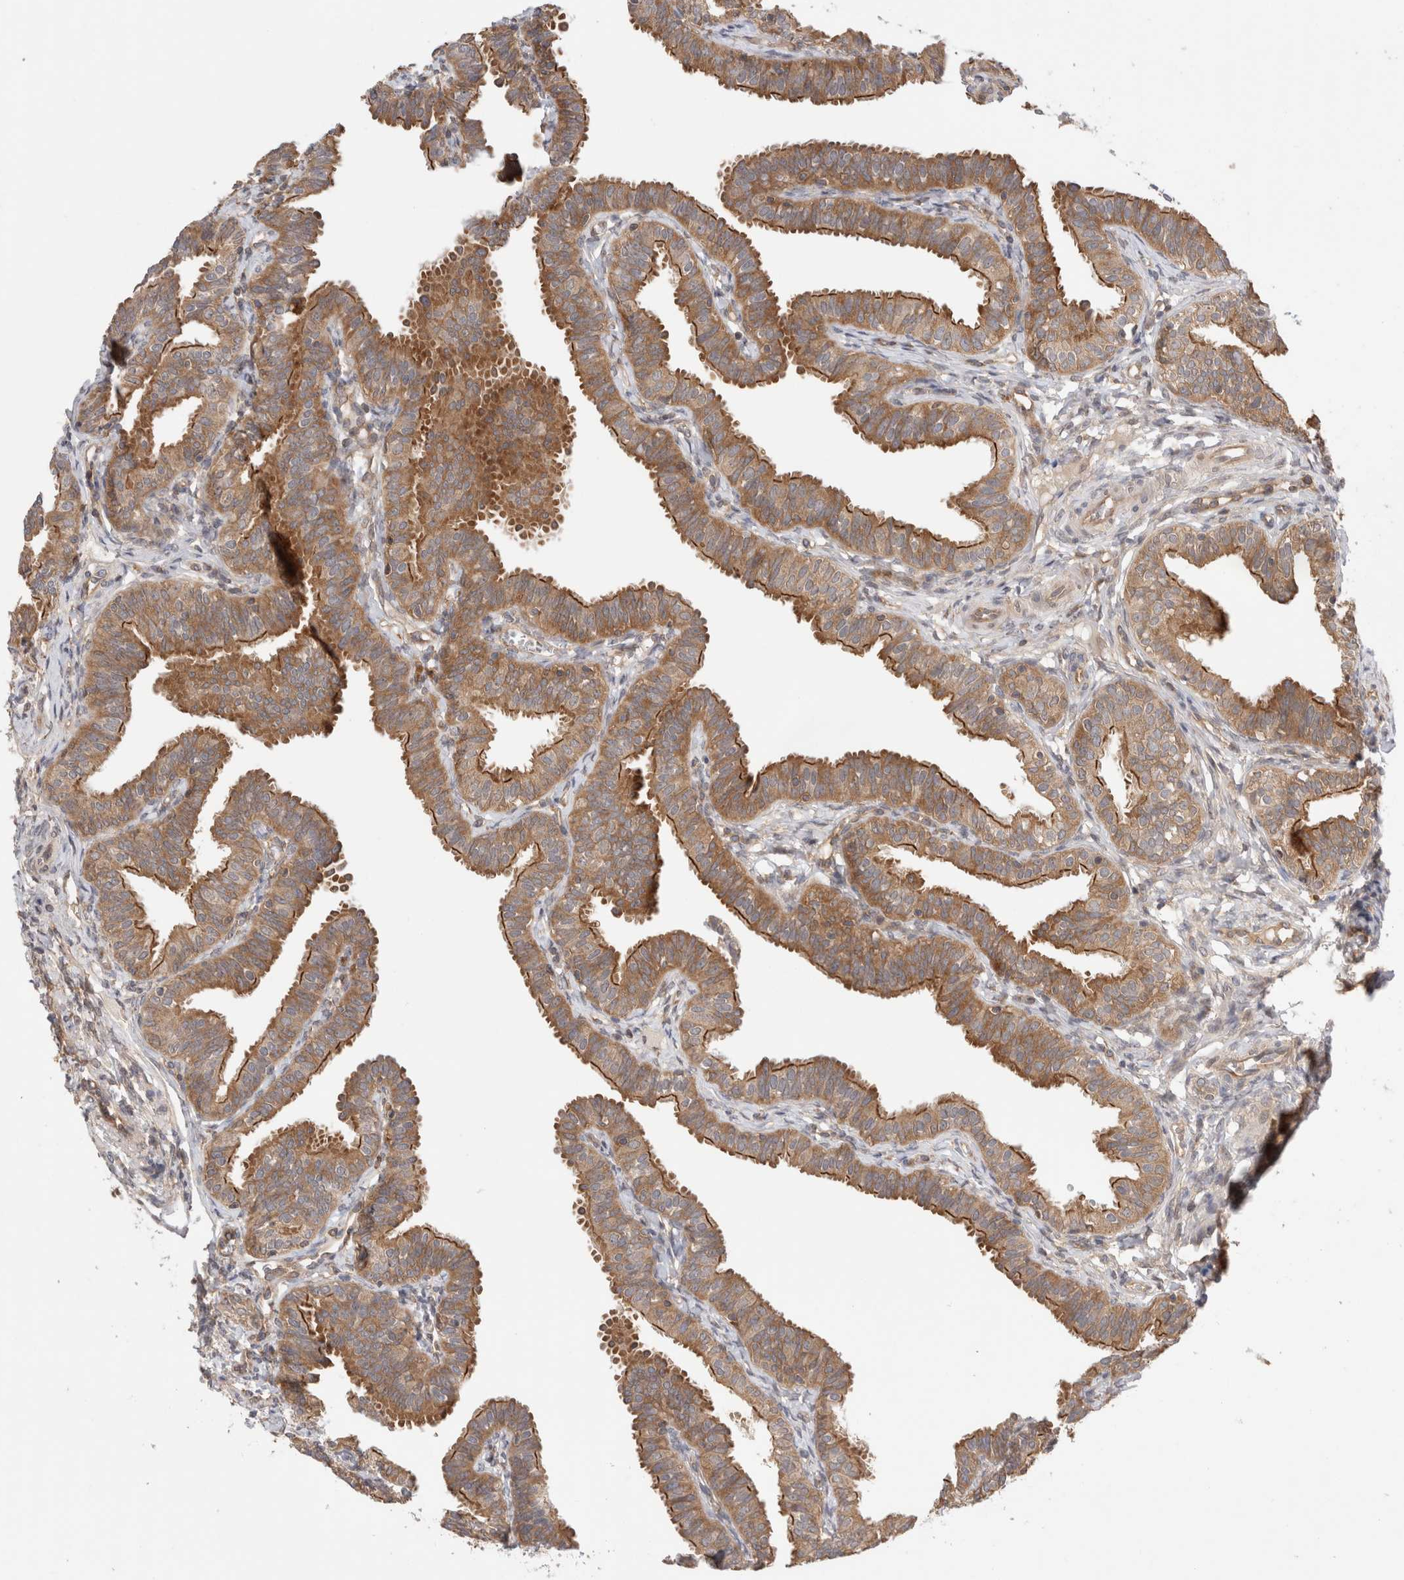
{"staining": {"intensity": "moderate", "quantity": ">75%", "location": "cytoplasmic/membranous"}, "tissue": "fallopian tube", "cell_type": "Glandular cells", "image_type": "normal", "snomed": [{"axis": "morphology", "description": "Normal tissue, NOS"}, {"axis": "topography", "description": "Fallopian tube"}], "caption": "A brown stain shows moderate cytoplasmic/membranous staining of a protein in glandular cells of unremarkable human fallopian tube.", "gene": "NFKB1", "patient": {"sex": "female", "age": 35}}